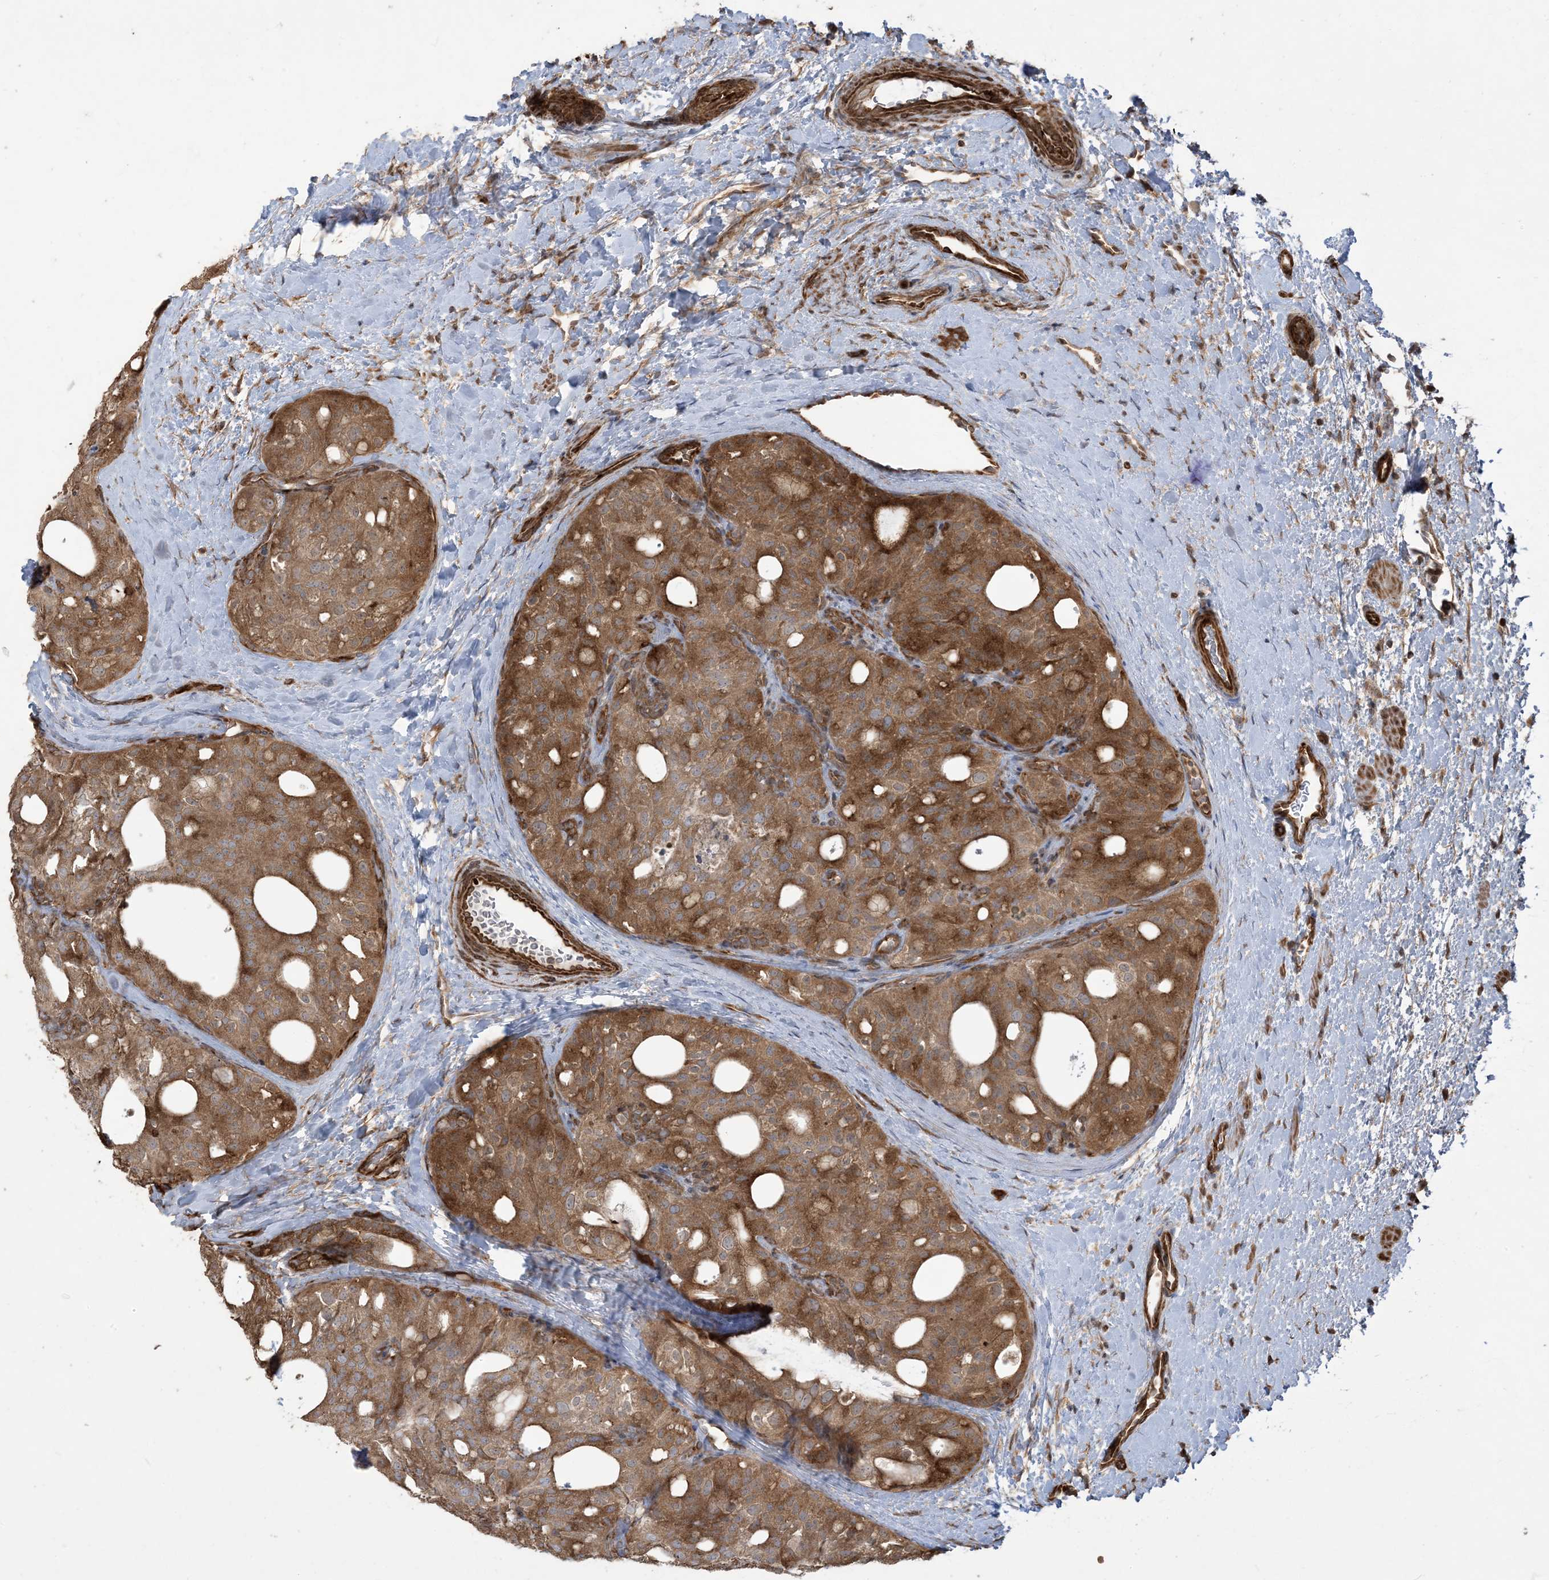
{"staining": {"intensity": "moderate", "quantity": ">75%", "location": "cytoplasmic/membranous"}, "tissue": "thyroid cancer", "cell_type": "Tumor cells", "image_type": "cancer", "snomed": [{"axis": "morphology", "description": "Follicular adenoma carcinoma, NOS"}, {"axis": "topography", "description": "Thyroid gland"}], "caption": "Thyroid cancer (follicular adenoma carcinoma) stained for a protein exhibits moderate cytoplasmic/membranous positivity in tumor cells.", "gene": "KLHL18", "patient": {"sex": "male", "age": 75}}